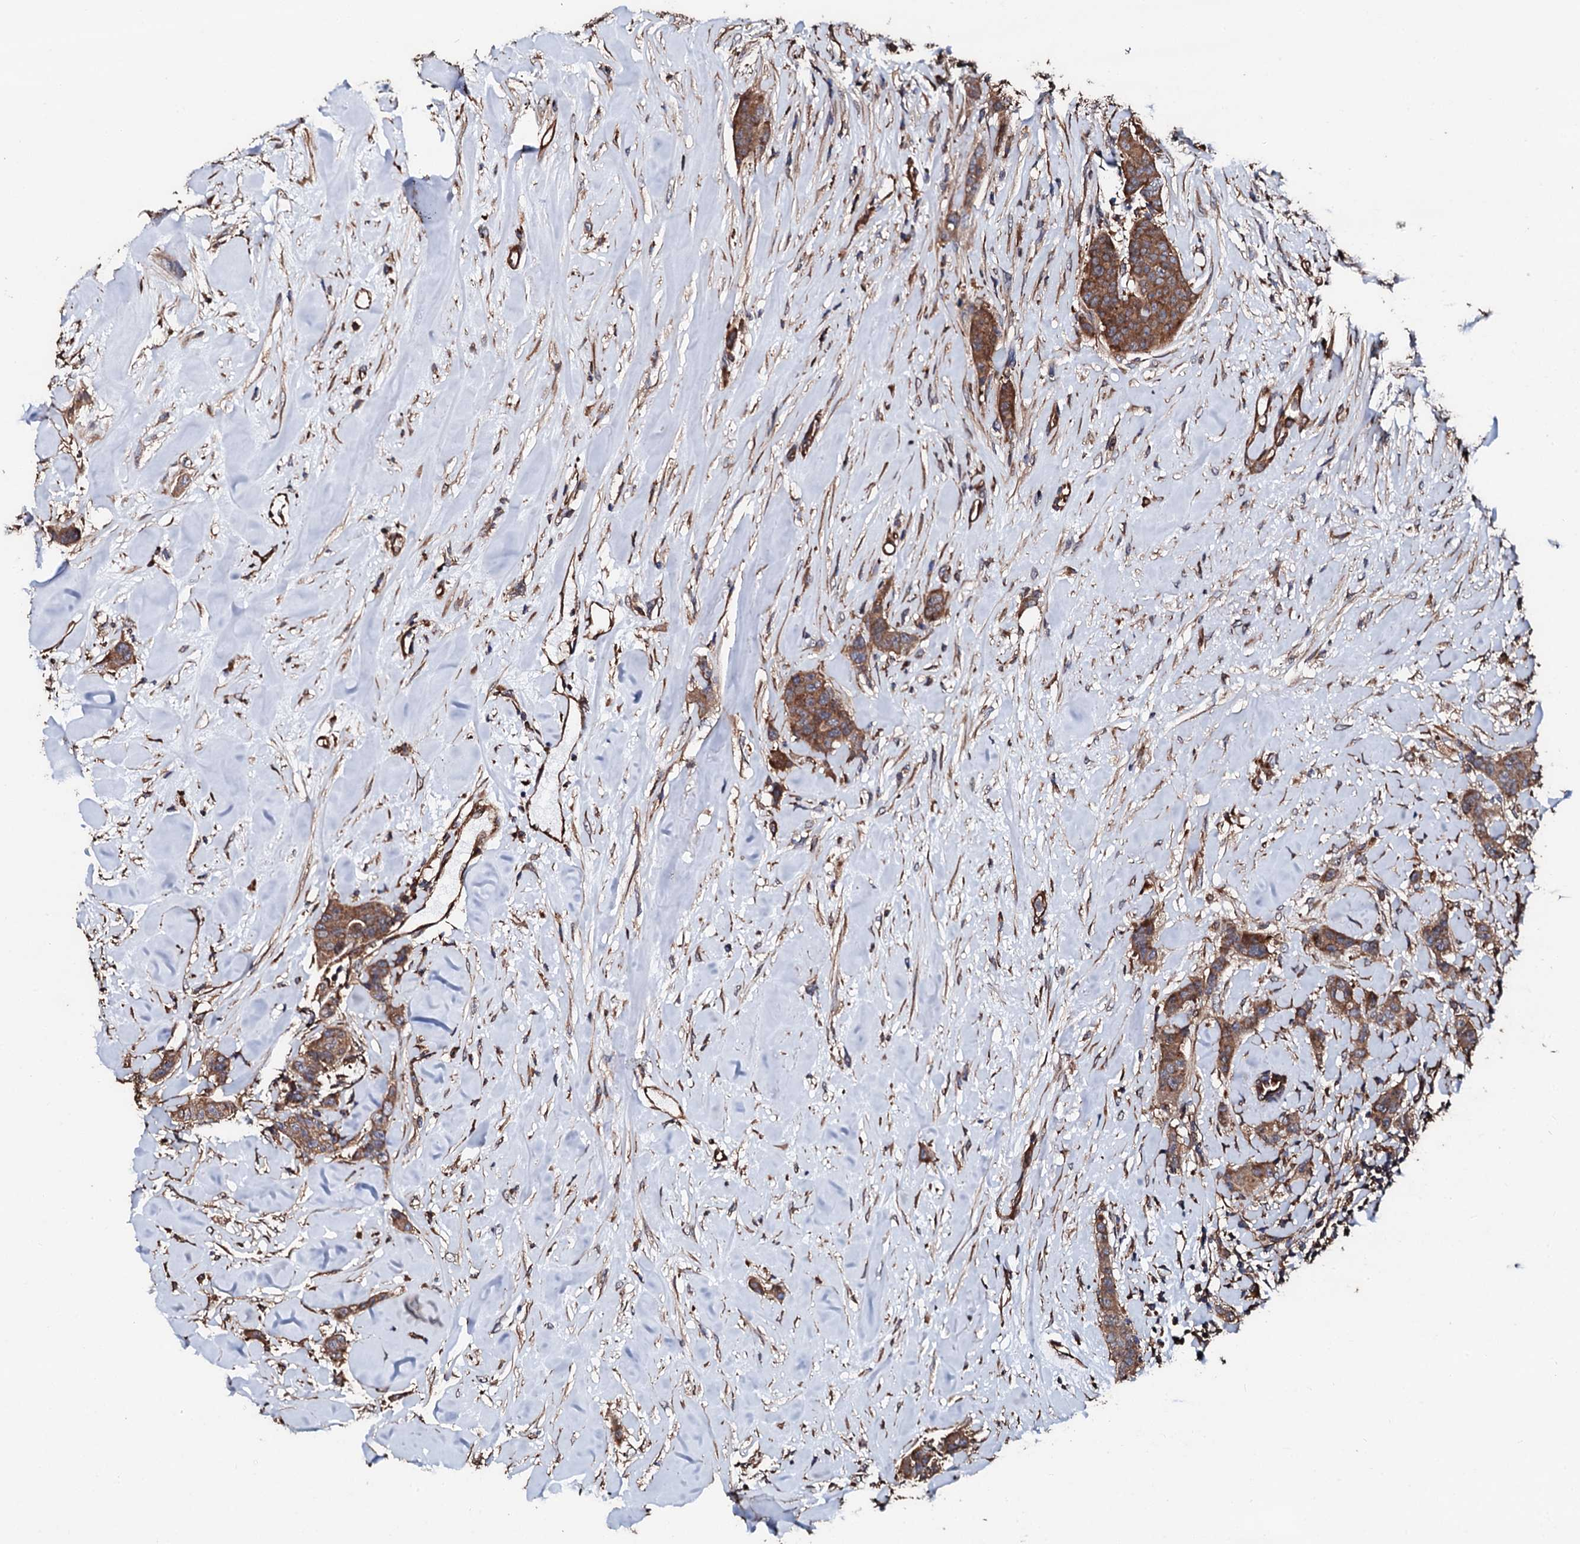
{"staining": {"intensity": "moderate", "quantity": ">75%", "location": "cytoplasmic/membranous"}, "tissue": "breast cancer", "cell_type": "Tumor cells", "image_type": "cancer", "snomed": [{"axis": "morphology", "description": "Duct carcinoma"}, {"axis": "topography", "description": "Breast"}], "caption": "Human breast cancer (intraductal carcinoma) stained for a protein (brown) demonstrates moderate cytoplasmic/membranous positive expression in about >75% of tumor cells.", "gene": "CKAP5", "patient": {"sex": "female", "age": 40}}